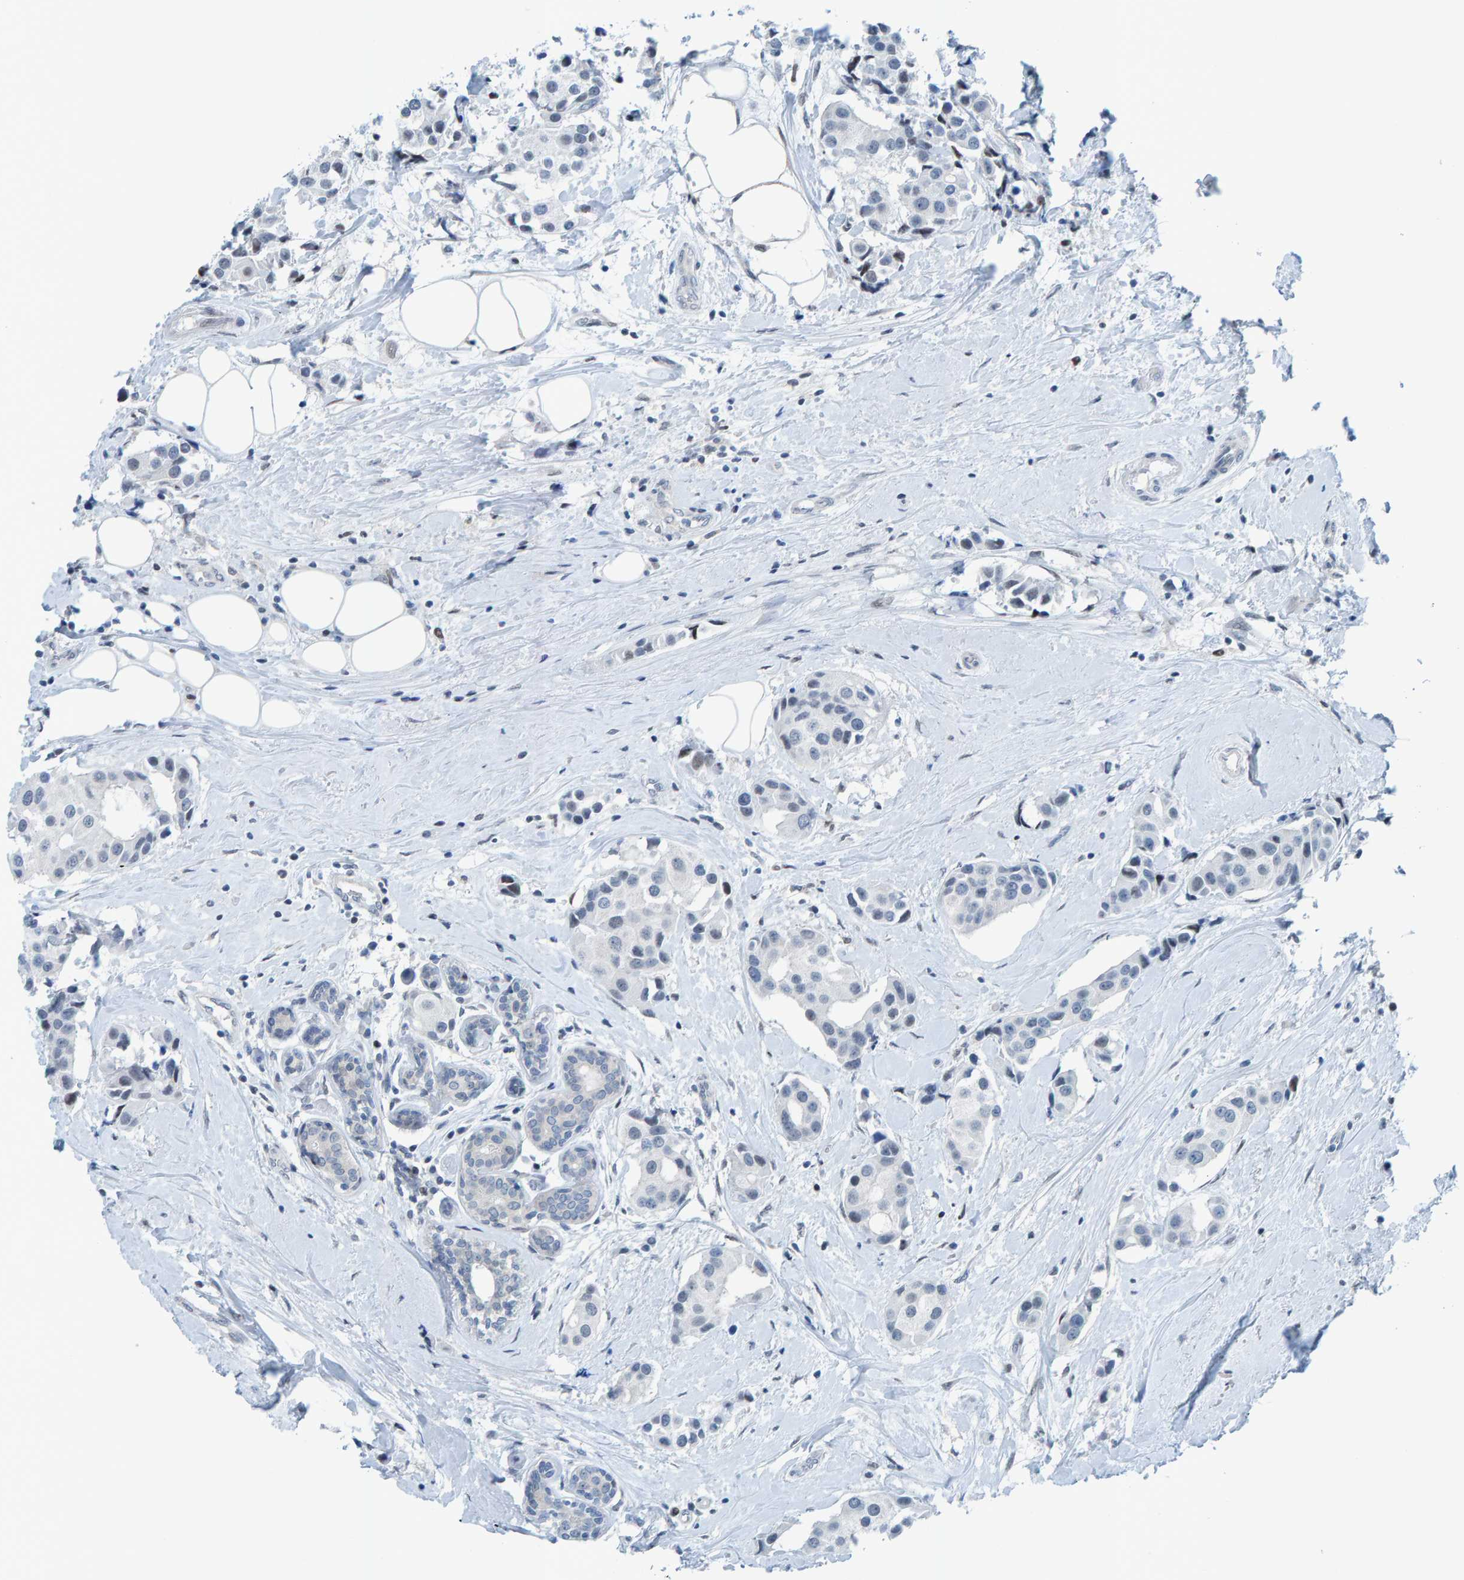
{"staining": {"intensity": "negative", "quantity": "none", "location": "none"}, "tissue": "breast cancer", "cell_type": "Tumor cells", "image_type": "cancer", "snomed": [{"axis": "morphology", "description": "Normal tissue, NOS"}, {"axis": "morphology", "description": "Duct carcinoma"}, {"axis": "topography", "description": "Breast"}], "caption": "IHC of breast cancer reveals no staining in tumor cells.", "gene": "CNP", "patient": {"sex": "female", "age": 39}}